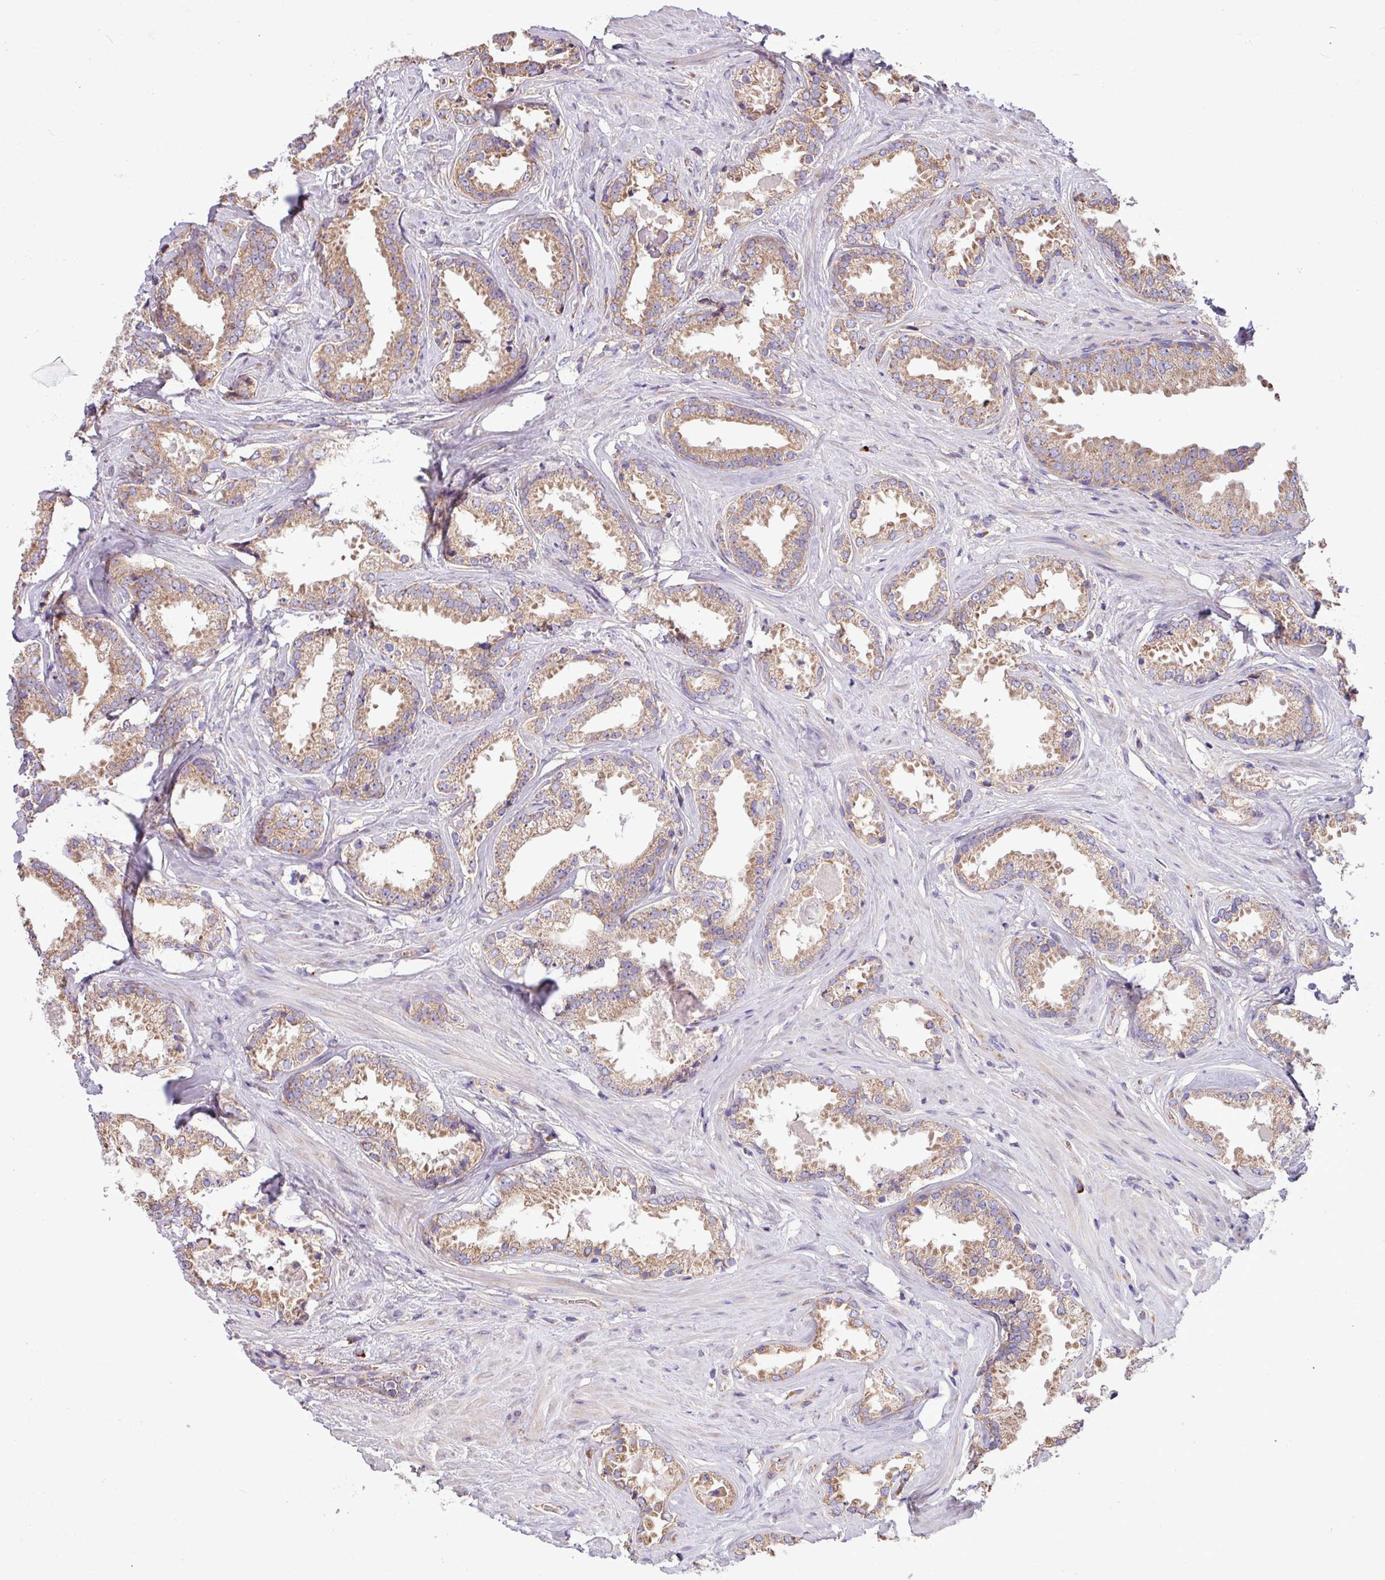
{"staining": {"intensity": "moderate", "quantity": ">75%", "location": "cytoplasmic/membranous"}, "tissue": "prostate cancer", "cell_type": "Tumor cells", "image_type": "cancer", "snomed": [{"axis": "morphology", "description": "Adenocarcinoma, Low grade"}, {"axis": "topography", "description": "Prostate"}], "caption": "This photomicrograph demonstrates IHC staining of prostate cancer (low-grade adenocarcinoma), with medium moderate cytoplasmic/membranous expression in approximately >75% of tumor cells.", "gene": "PPM1J", "patient": {"sex": "male", "age": 61}}